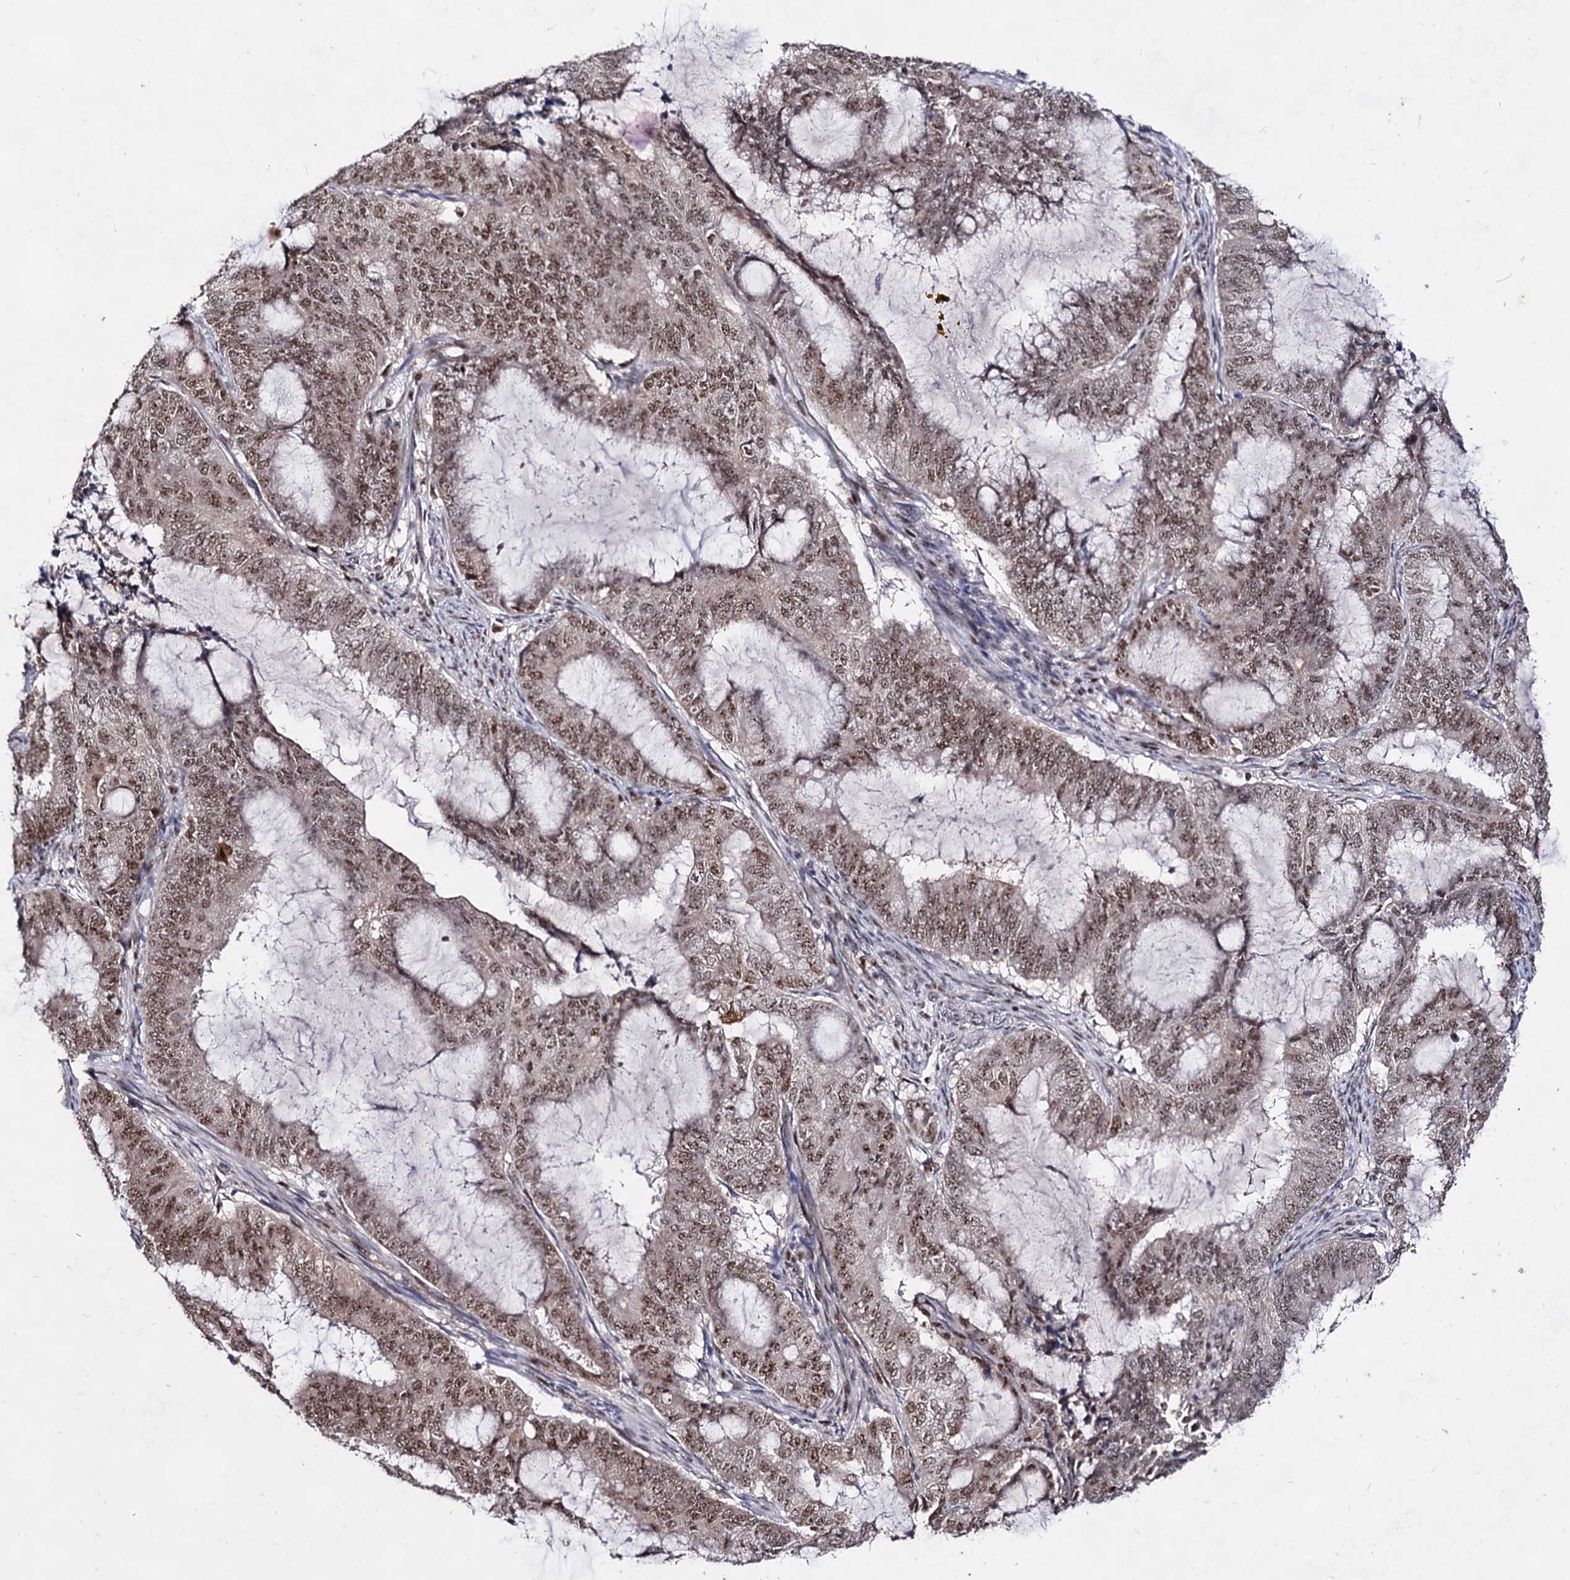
{"staining": {"intensity": "moderate", "quantity": ">75%", "location": "nuclear"}, "tissue": "endometrial cancer", "cell_type": "Tumor cells", "image_type": "cancer", "snomed": [{"axis": "morphology", "description": "Adenocarcinoma, NOS"}, {"axis": "topography", "description": "Endometrium"}], "caption": "Immunohistochemical staining of human adenocarcinoma (endometrial) exhibits medium levels of moderate nuclear expression in approximately >75% of tumor cells.", "gene": "EXOSC10", "patient": {"sex": "female", "age": 51}}